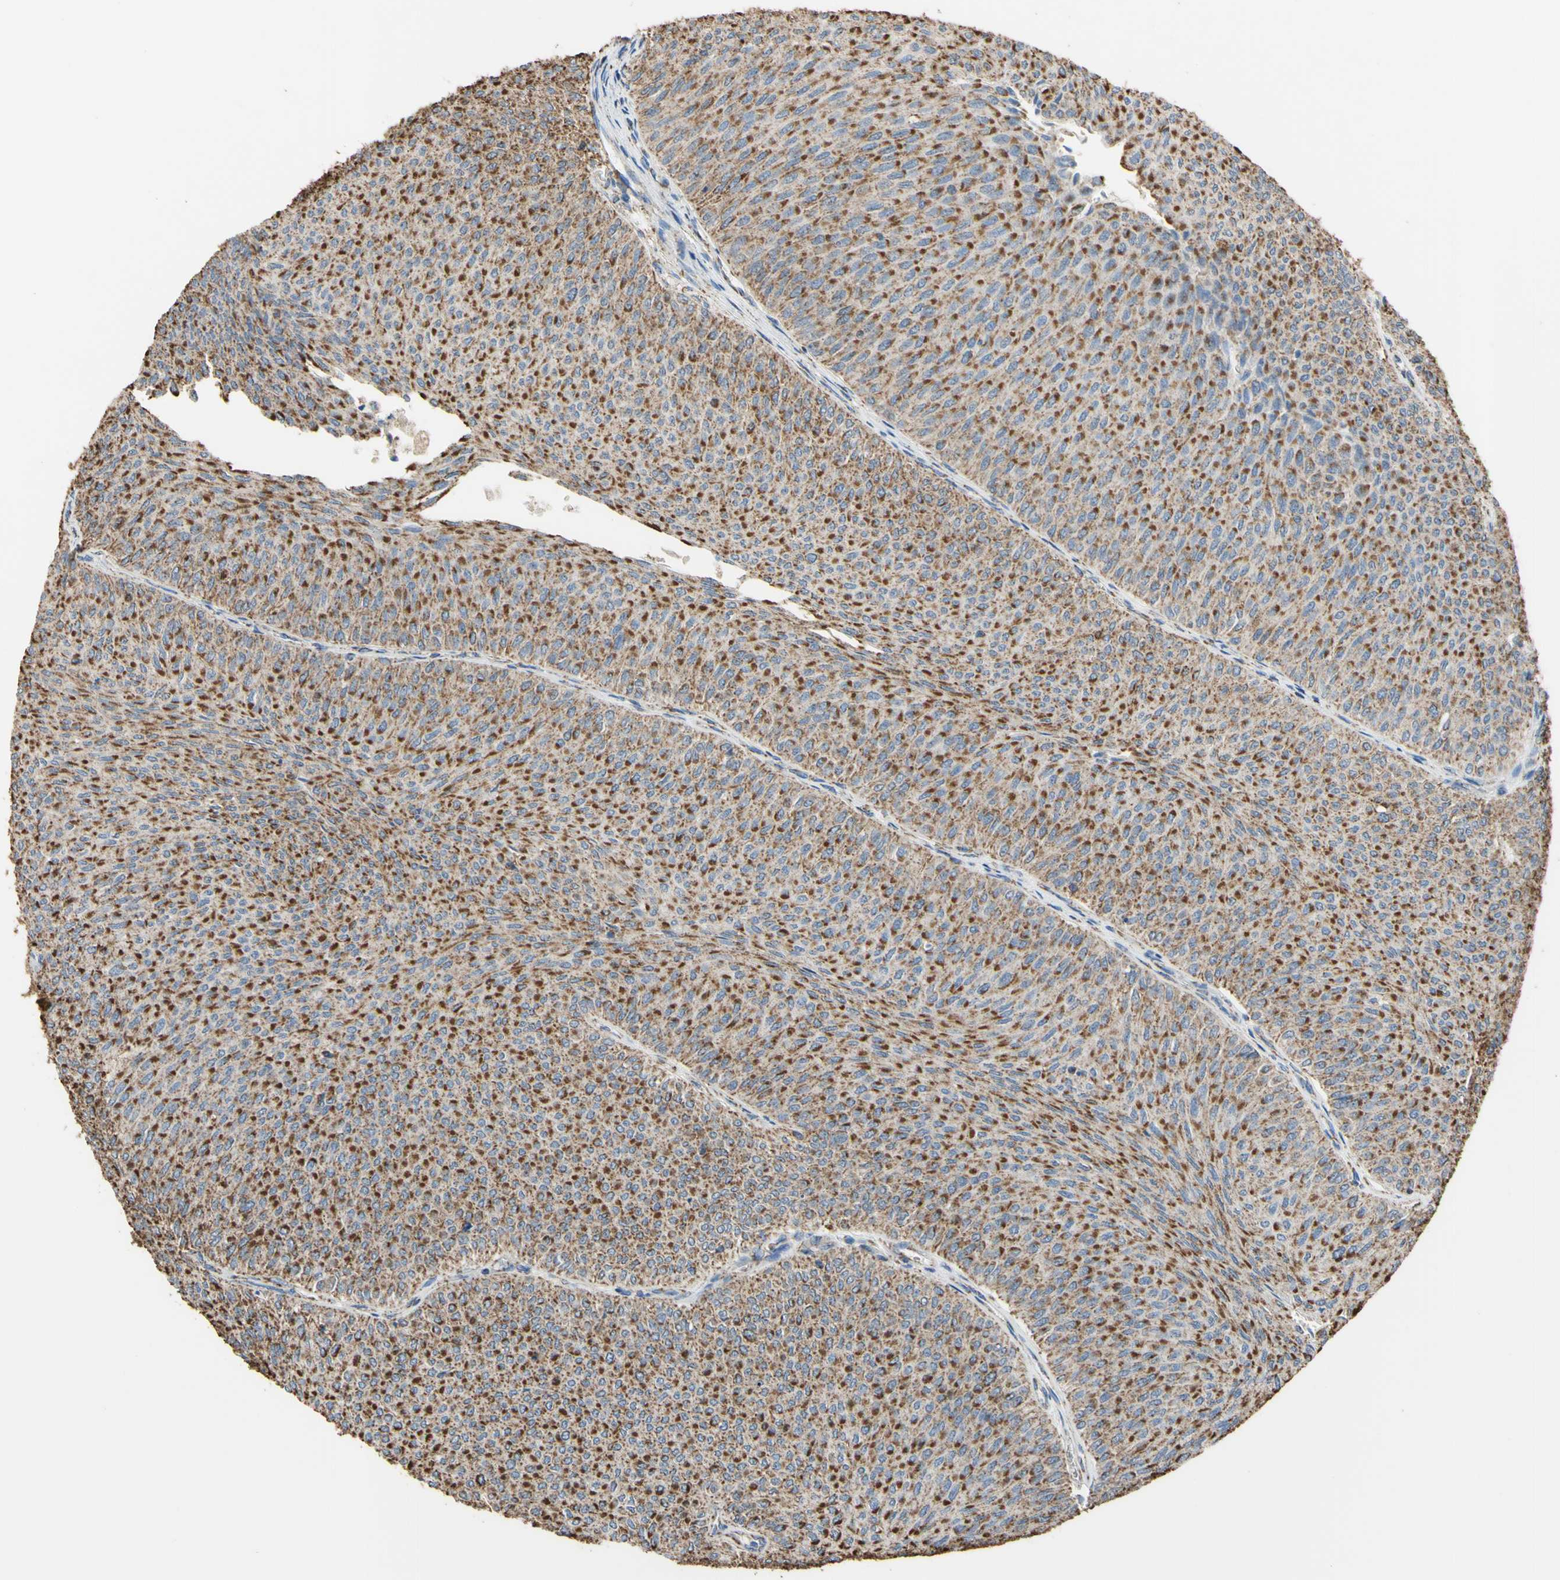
{"staining": {"intensity": "moderate", "quantity": ">75%", "location": "cytoplasmic/membranous"}, "tissue": "urothelial cancer", "cell_type": "Tumor cells", "image_type": "cancer", "snomed": [{"axis": "morphology", "description": "Urothelial carcinoma, Low grade"}, {"axis": "topography", "description": "Urinary bladder"}], "caption": "Tumor cells reveal medium levels of moderate cytoplasmic/membranous positivity in approximately >75% of cells in low-grade urothelial carcinoma. (DAB (3,3'-diaminobenzidine) = brown stain, brightfield microscopy at high magnification).", "gene": "CMKLR2", "patient": {"sex": "male", "age": 78}}